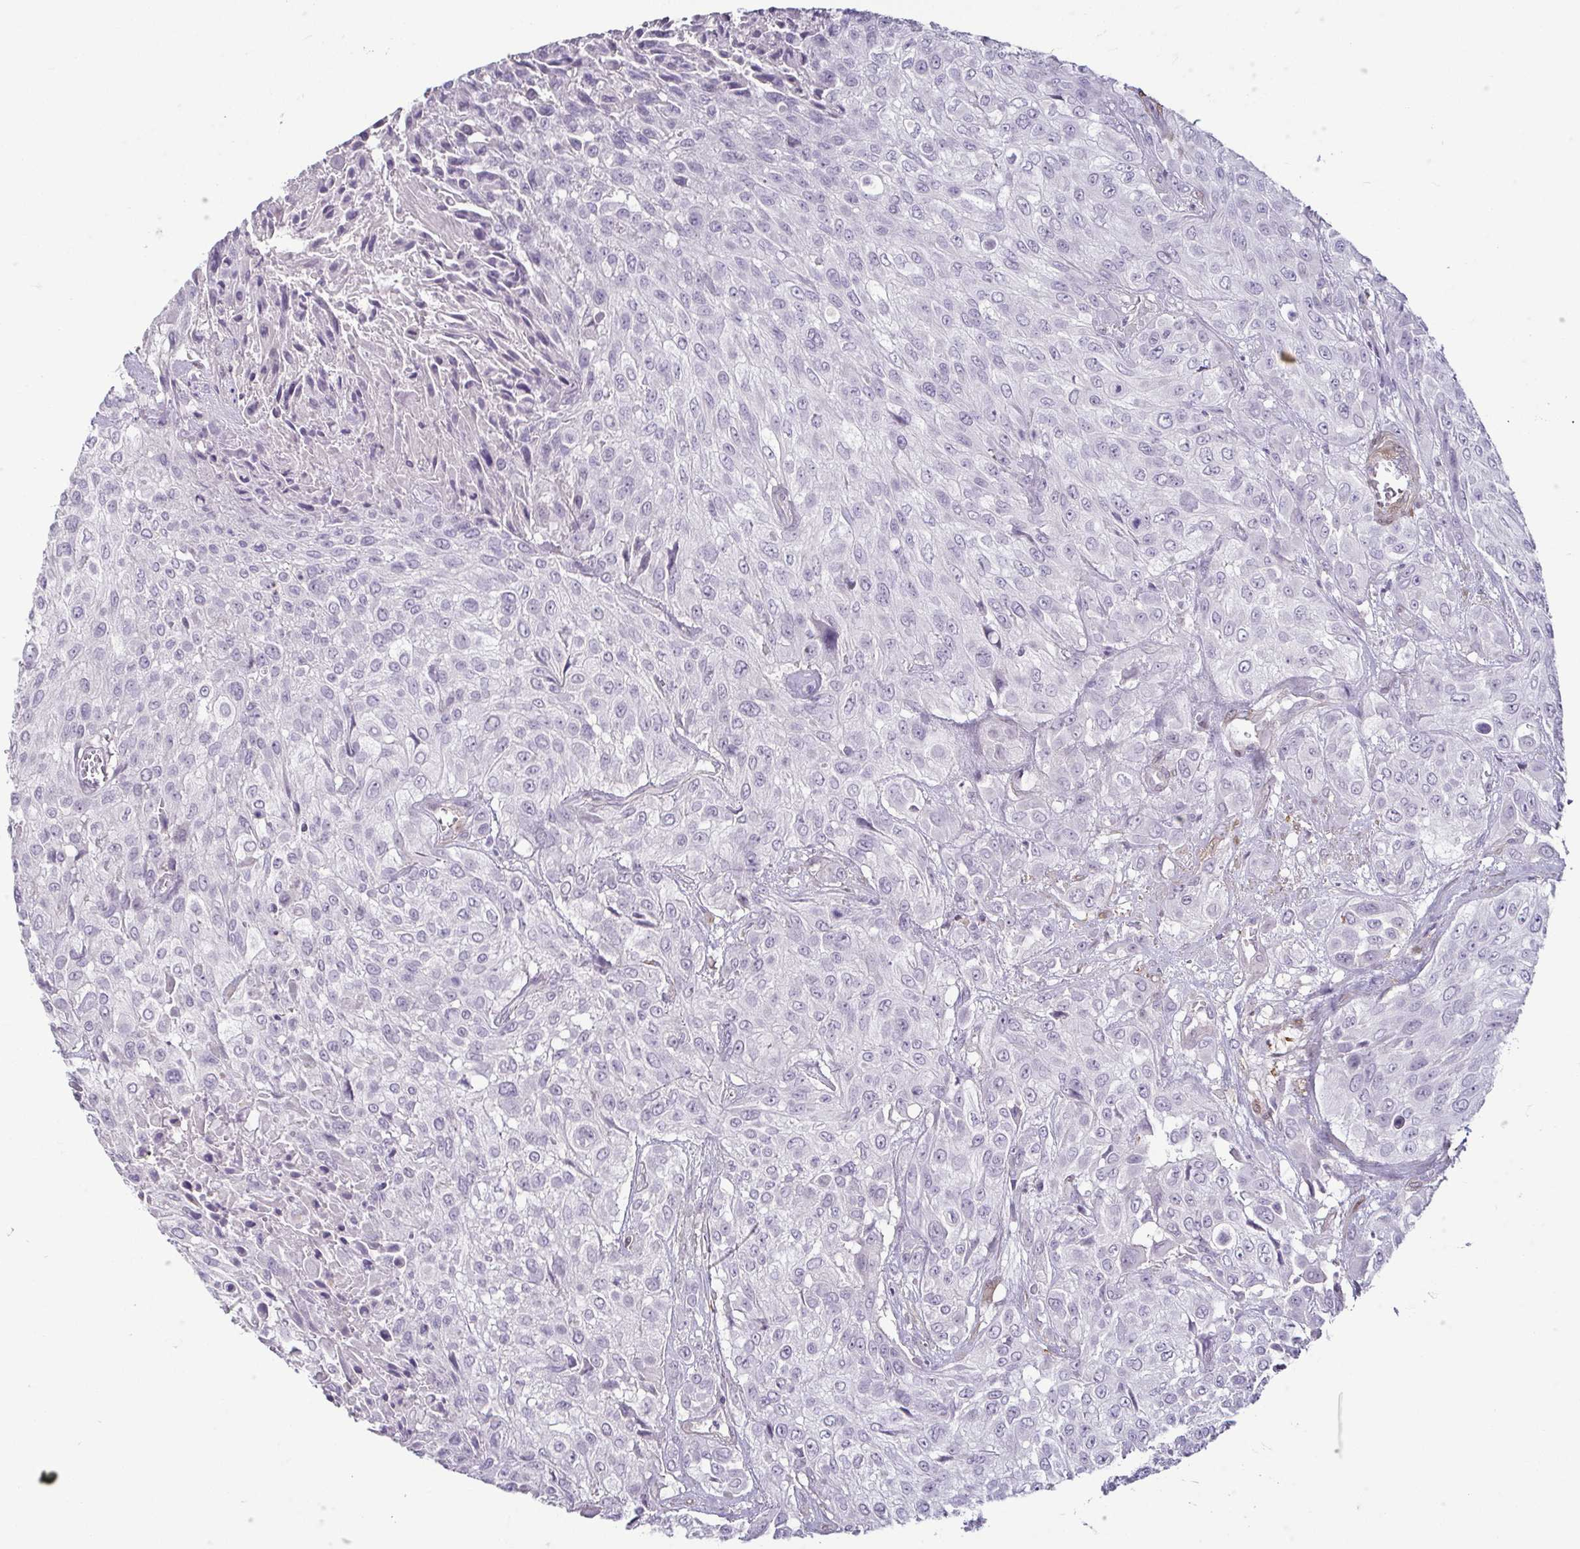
{"staining": {"intensity": "negative", "quantity": "none", "location": "none"}, "tissue": "urothelial cancer", "cell_type": "Tumor cells", "image_type": "cancer", "snomed": [{"axis": "morphology", "description": "Urothelial carcinoma, High grade"}, {"axis": "topography", "description": "Urinary bladder"}], "caption": "Immunohistochemistry (IHC) of human urothelial carcinoma (high-grade) shows no staining in tumor cells. The staining was performed using DAB to visualize the protein expression in brown, while the nuclei were stained in blue with hematoxylin (Magnification: 20x).", "gene": "HOPX", "patient": {"sex": "male", "age": 57}}